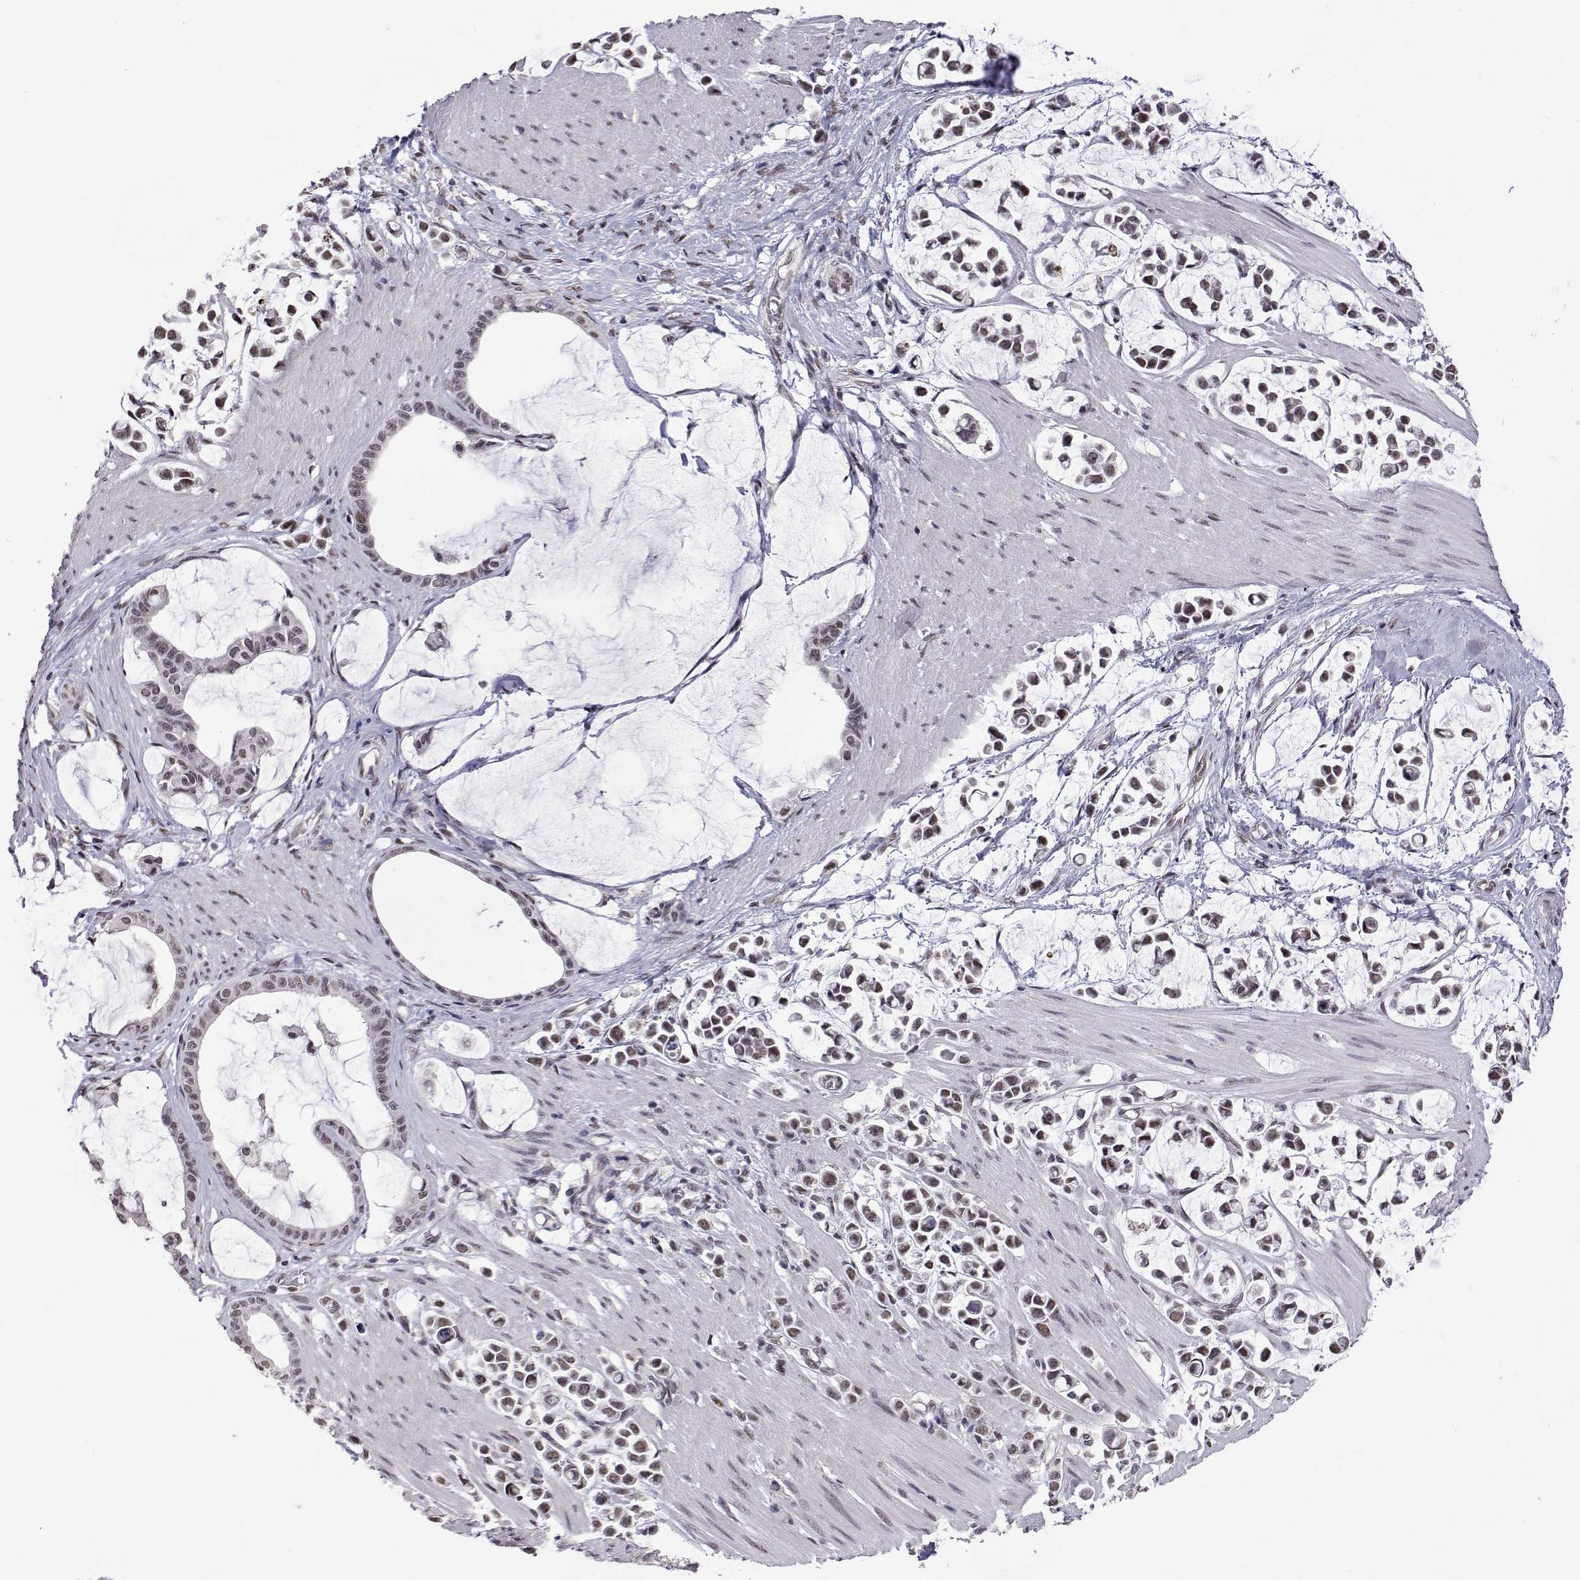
{"staining": {"intensity": "weak", "quantity": "<25%", "location": "nuclear"}, "tissue": "stomach cancer", "cell_type": "Tumor cells", "image_type": "cancer", "snomed": [{"axis": "morphology", "description": "Adenocarcinoma, NOS"}, {"axis": "topography", "description": "Stomach"}], "caption": "Tumor cells are negative for protein expression in human stomach cancer (adenocarcinoma).", "gene": "HNRNPA0", "patient": {"sex": "male", "age": 82}}